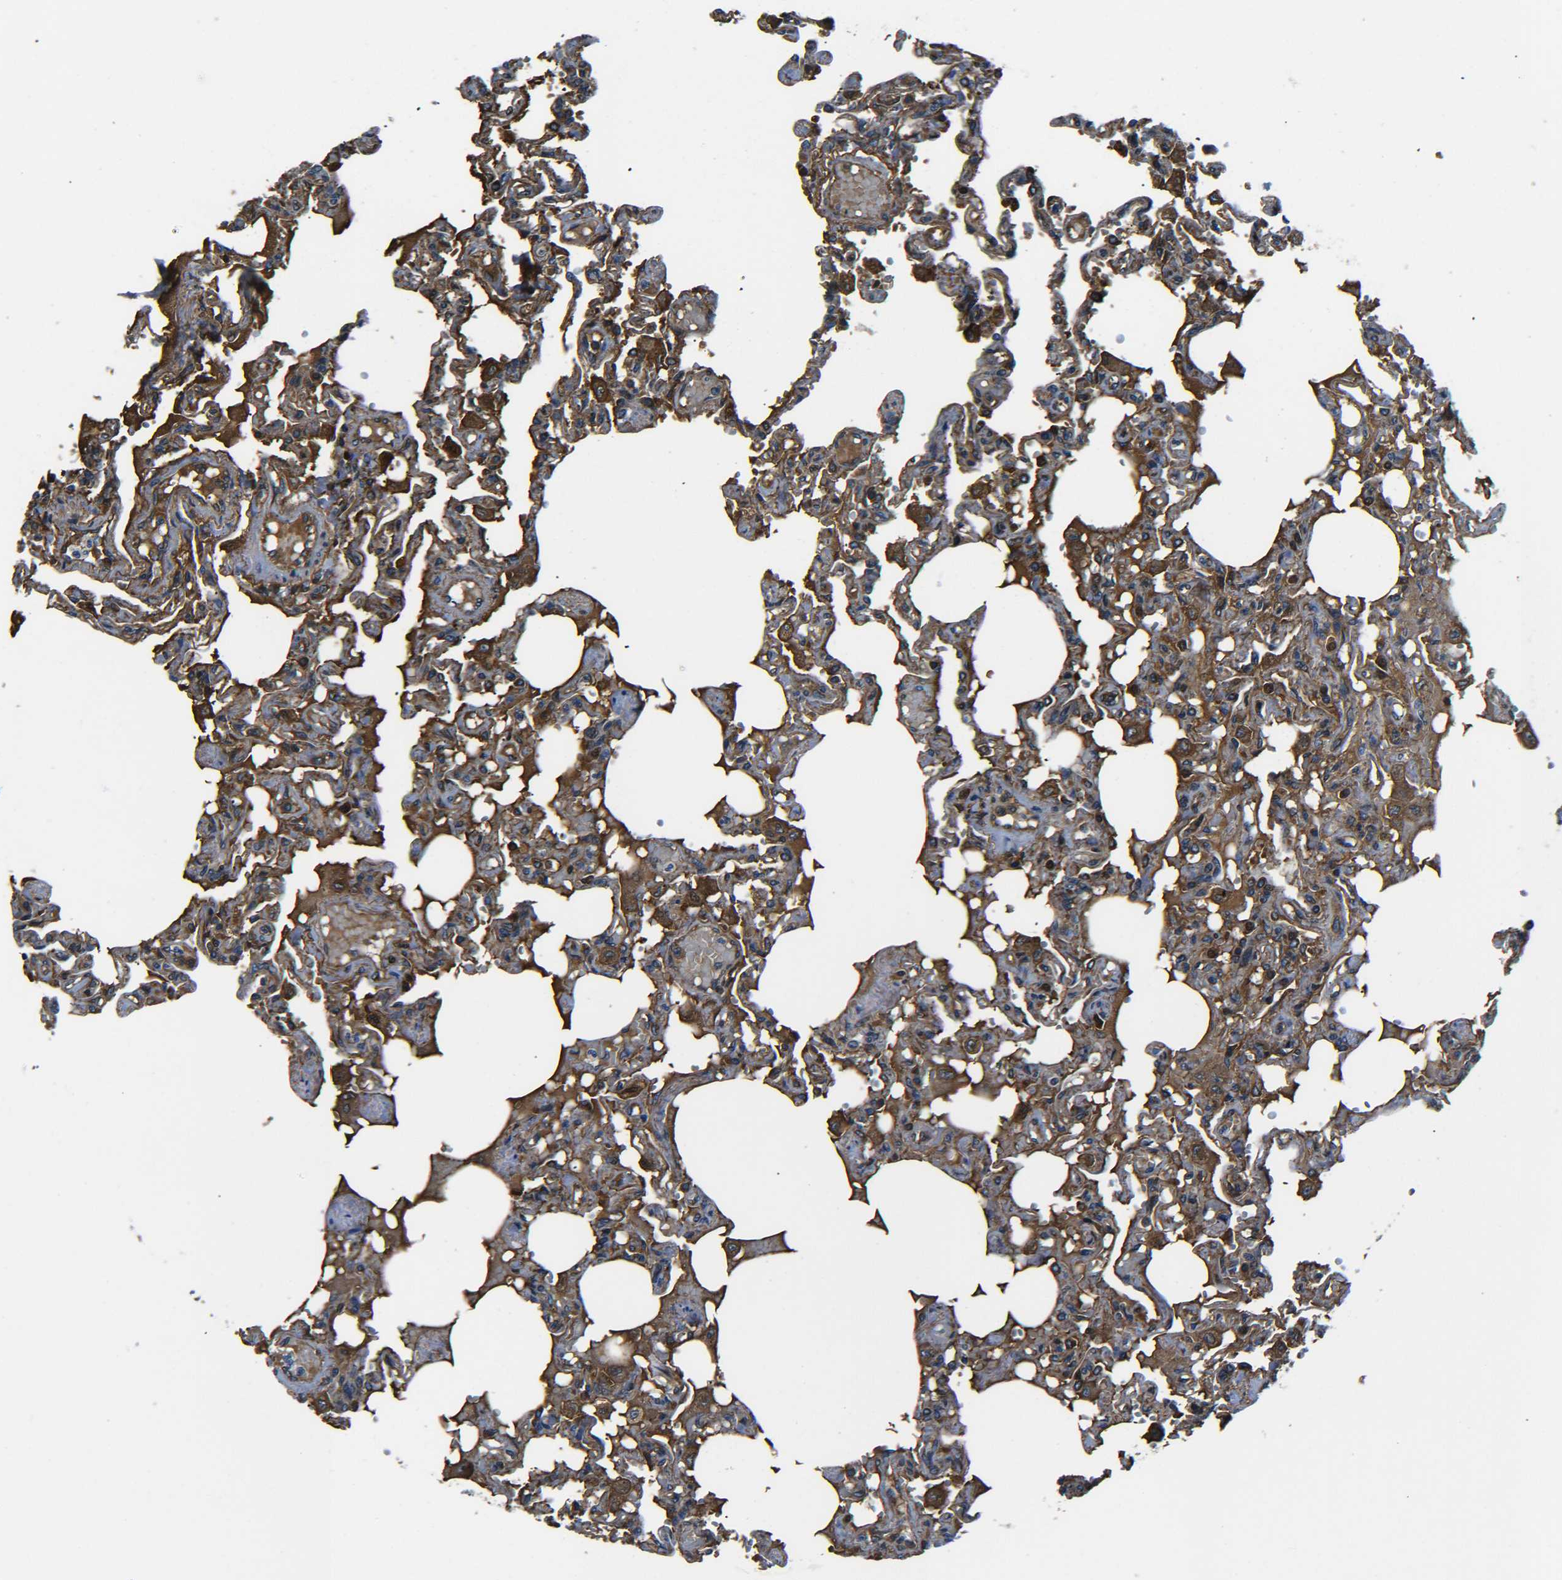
{"staining": {"intensity": "strong", "quantity": "25%-75%", "location": "cytoplasmic/membranous"}, "tissue": "lung", "cell_type": "Alveolar cells", "image_type": "normal", "snomed": [{"axis": "morphology", "description": "Normal tissue, NOS"}, {"axis": "topography", "description": "Lung"}], "caption": "Protein staining of unremarkable lung demonstrates strong cytoplasmic/membranous expression in about 25%-75% of alveolar cells. (DAB (3,3'-diaminobenzidine) IHC with brightfield microscopy, high magnification).", "gene": "PREB", "patient": {"sex": "male", "age": 21}}